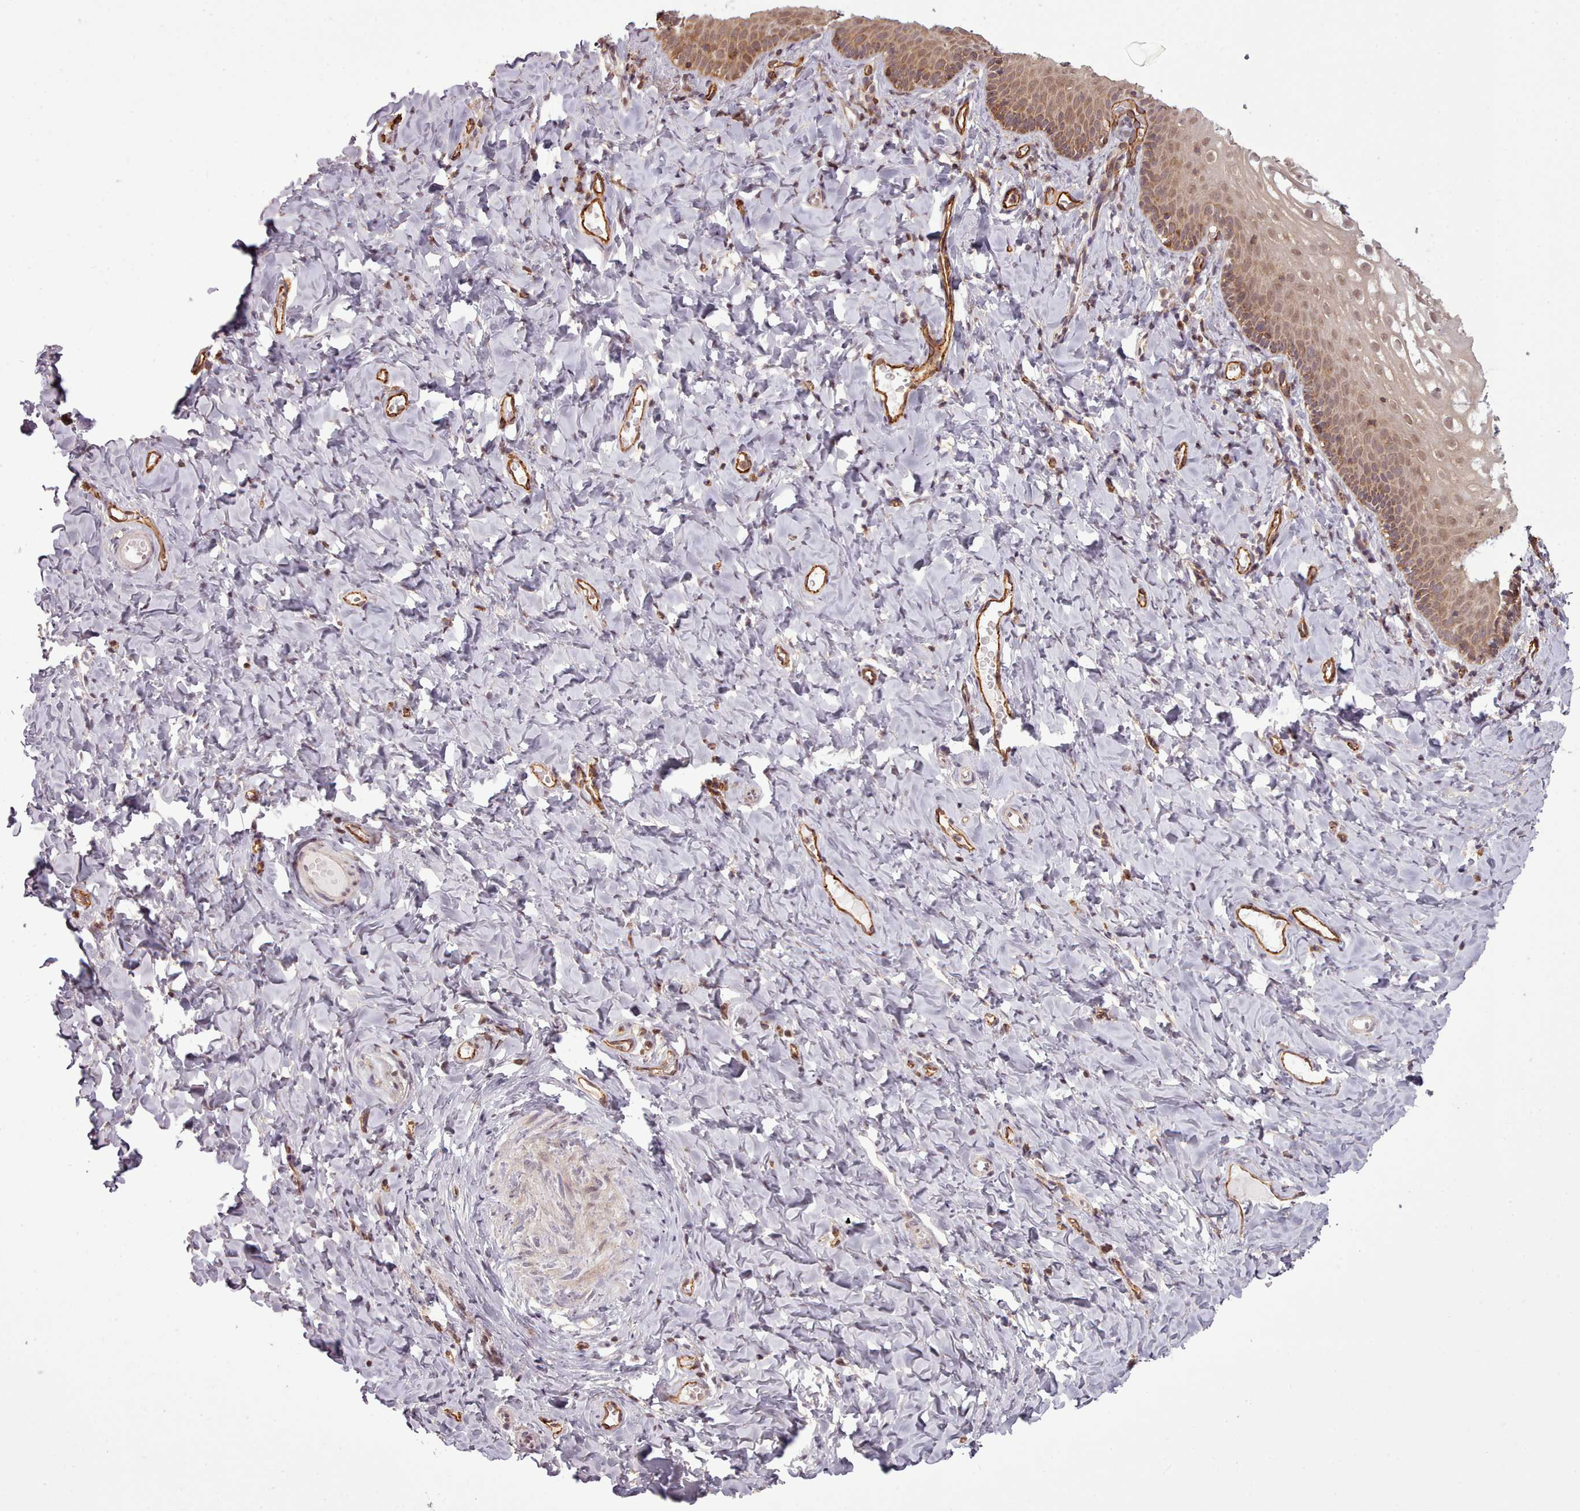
{"staining": {"intensity": "moderate", "quantity": "25%-75%", "location": "cytoplasmic/membranous,nuclear"}, "tissue": "vagina", "cell_type": "Squamous epithelial cells", "image_type": "normal", "snomed": [{"axis": "morphology", "description": "Normal tissue, NOS"}, {"axis": "topography", "description": "Vagina"}], "caption": "A high-resolution micrograph shows immunohistochemistry (IHC) staining of benign vagina, which reveals moderate cytoplasmic/membranous,nuclear expression in approximately 25%-75% of squamous epithelial cells. (brown staining indicates protein expression, while blue staining denotes nuclei).", "gene": "ZMYM4", "patient": {"sex": "female", "age": 60}}